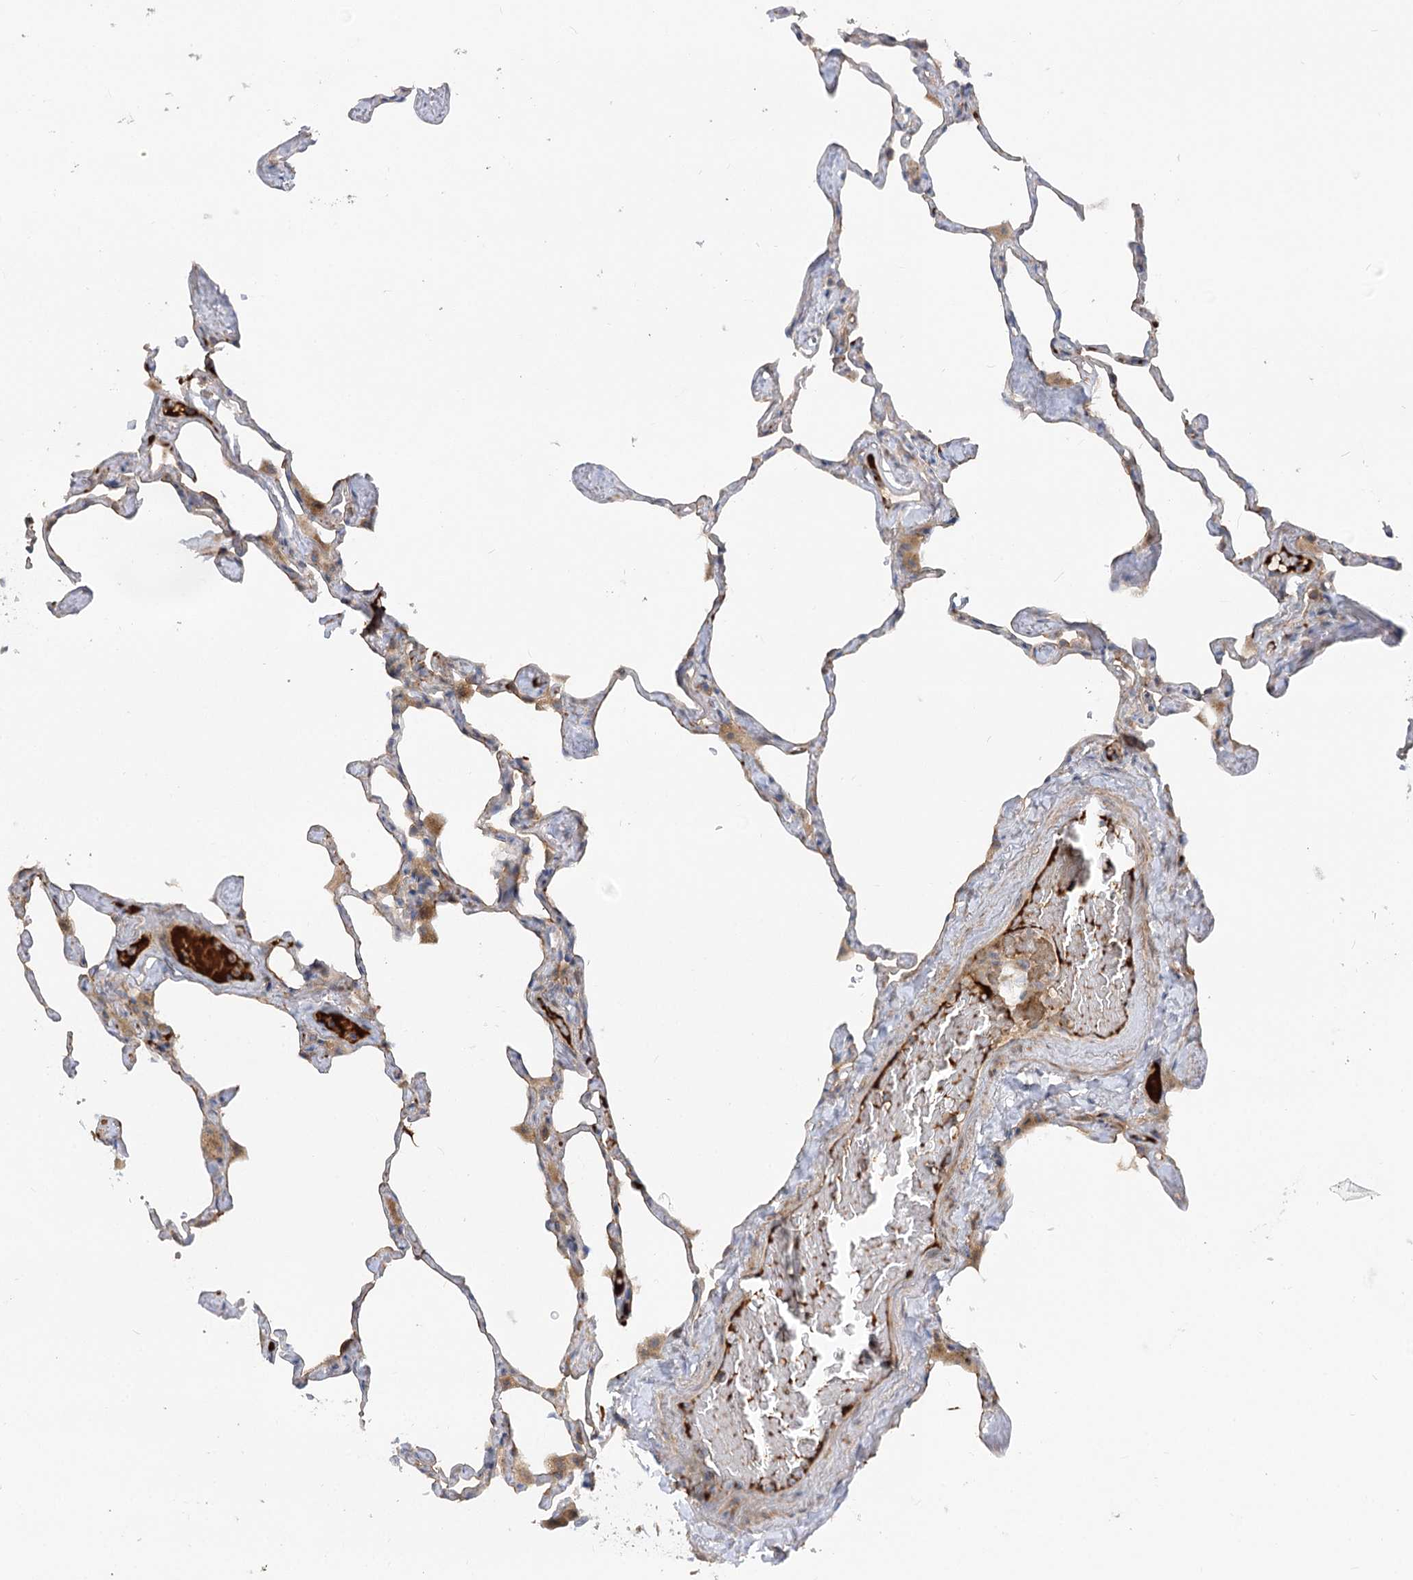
{"staining": {"intensity": "weak", "quantity": "25%-75%", "location": "cytoplasmic/membranous"}, "tissue": "lung", "cell_type": "Alveolar cells", "image_type": "normal", "snomed": [{"axis": "morphology", "description": "Normal tissue, NOS"}, {"axis": "topography", "description": "Lung"}], "caption": "Immunohistochemical staining of benign human lung shows low levels of weak cytoplasmic/membranous staining in approximately 25%-75% of alveolar cells. (DAB = brown stain, brightfield microscopy at high magnification).", "gene": "FGF19", "patient": {"sex": "male", "age": 65}}